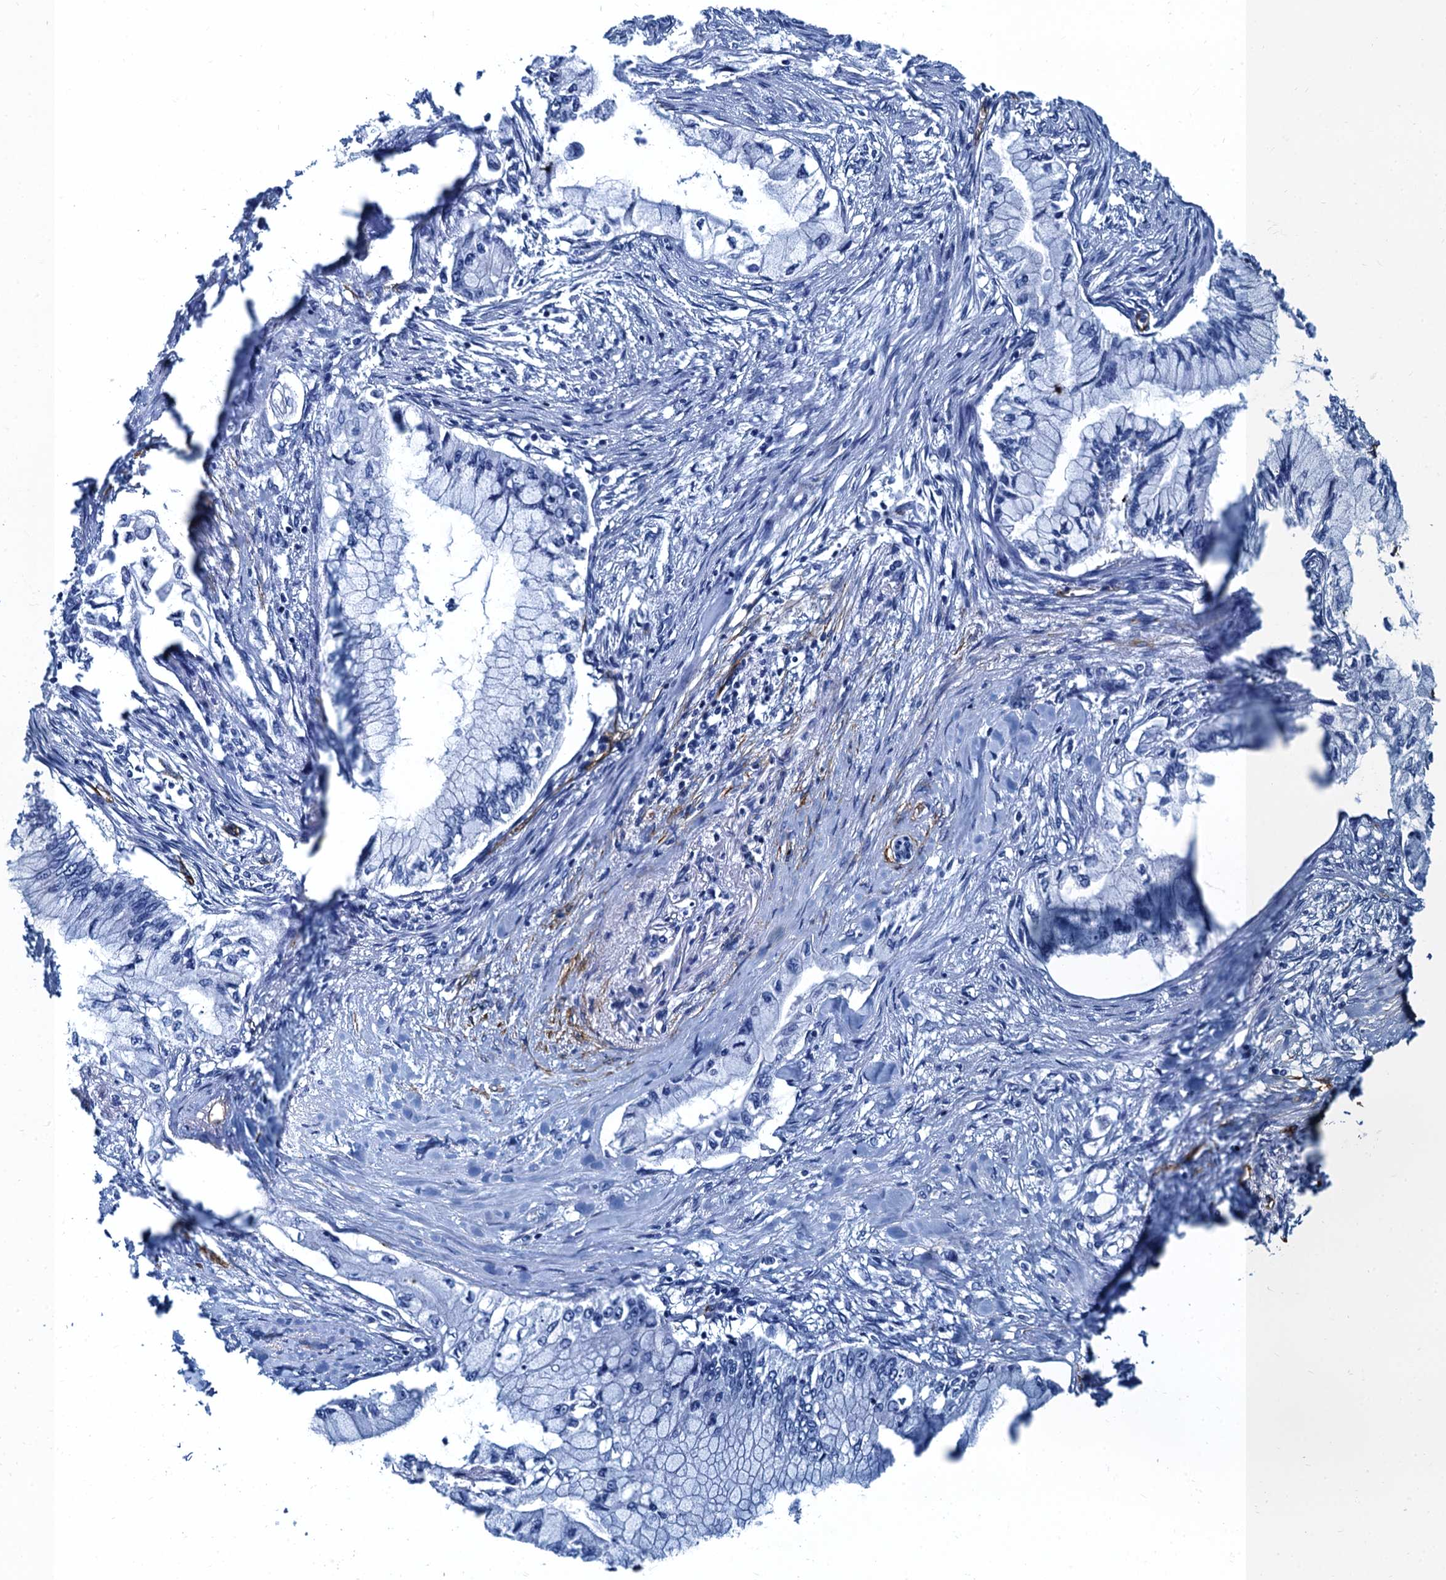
{"staining": {"intensity": "negative", "quantity": "none", "location": "none"}, "tissue": "pancreatic cancer", "cell_type": "Tumor cells", "image_type": "cancer", "snomed": [{"axis": "morphology", "description": "Adenocarcinoma, NOS"}, {"axis": "topography", "description": "Pancreas"}], "caption": "The micrograph shows no staining of tumor cells in pancreatic cancer (adenocarcinoma).", "gene": "CAVIN2", "patient": {"sex": "female", "age": 78}}